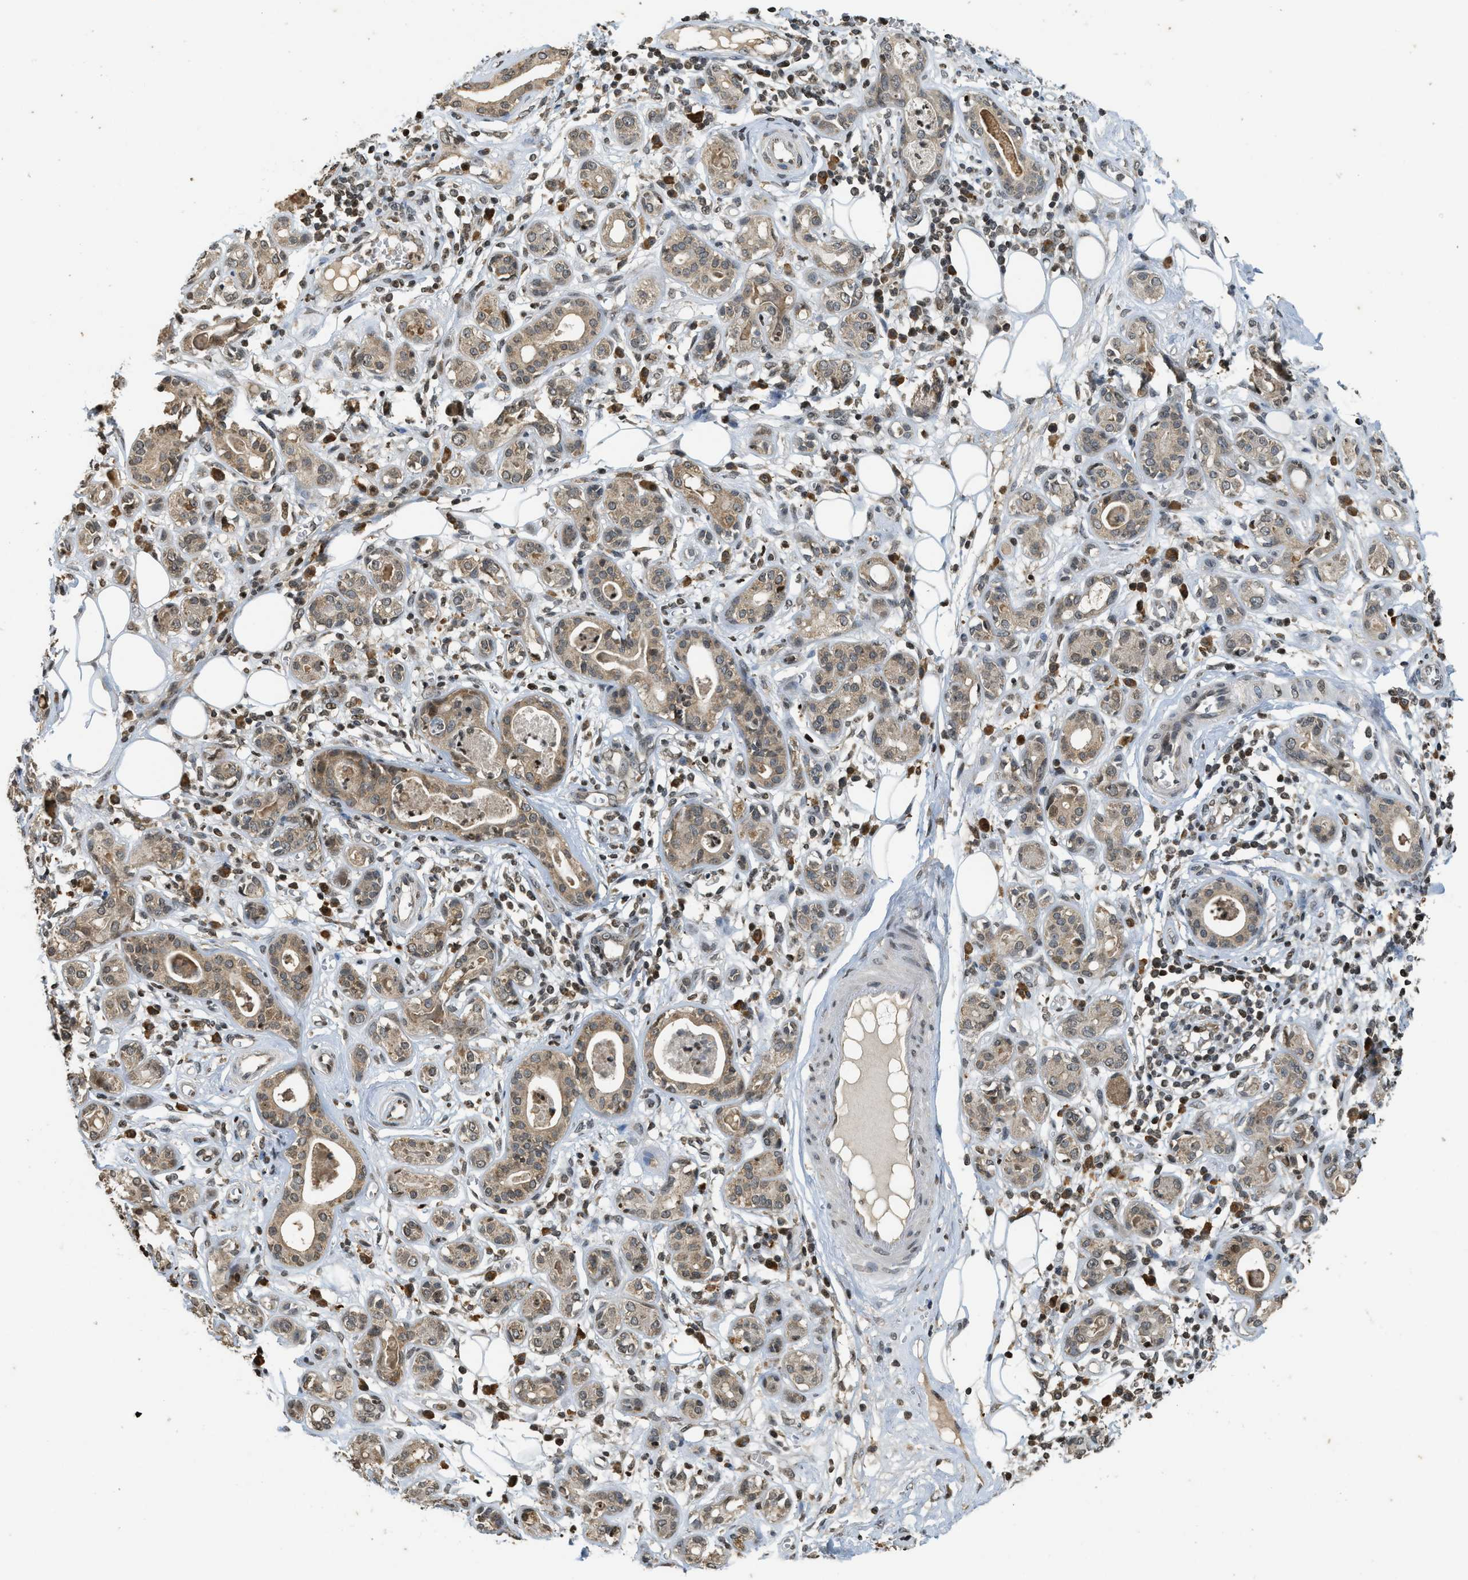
{"staining": {"intensity": "moderate", "quantity": "25%-75%", "location": "nuclear"}, "tissue": "adipose tissue", "cell_type": "Adipocytes", "image_type": "normal", "snomed": [{"axis": "morphology", "description": "Normal tissue, NOS"}, {"axis": "morphology", "description": "Inflammation, NOS"}, {"axis": "topography", "description": "Salivary gland"}, {"axis": "topography", "description": "Peripheral nerve tissue"}], "caption": "A high-resolution micrograph shows immunohistochemistry (IHC) staining of benign adipose tissue, which shows moderate nuclear positivity in about 25%-75% of adipocytes. The protein of interest is stained brown, and the nuclei are stained in blue (DAB (3,3'-diaminobenzidine) IHC with brightfield microscopy, high magnification).", "gene": "SIAH1", "patient": {"sex": "female", "age": 75}}